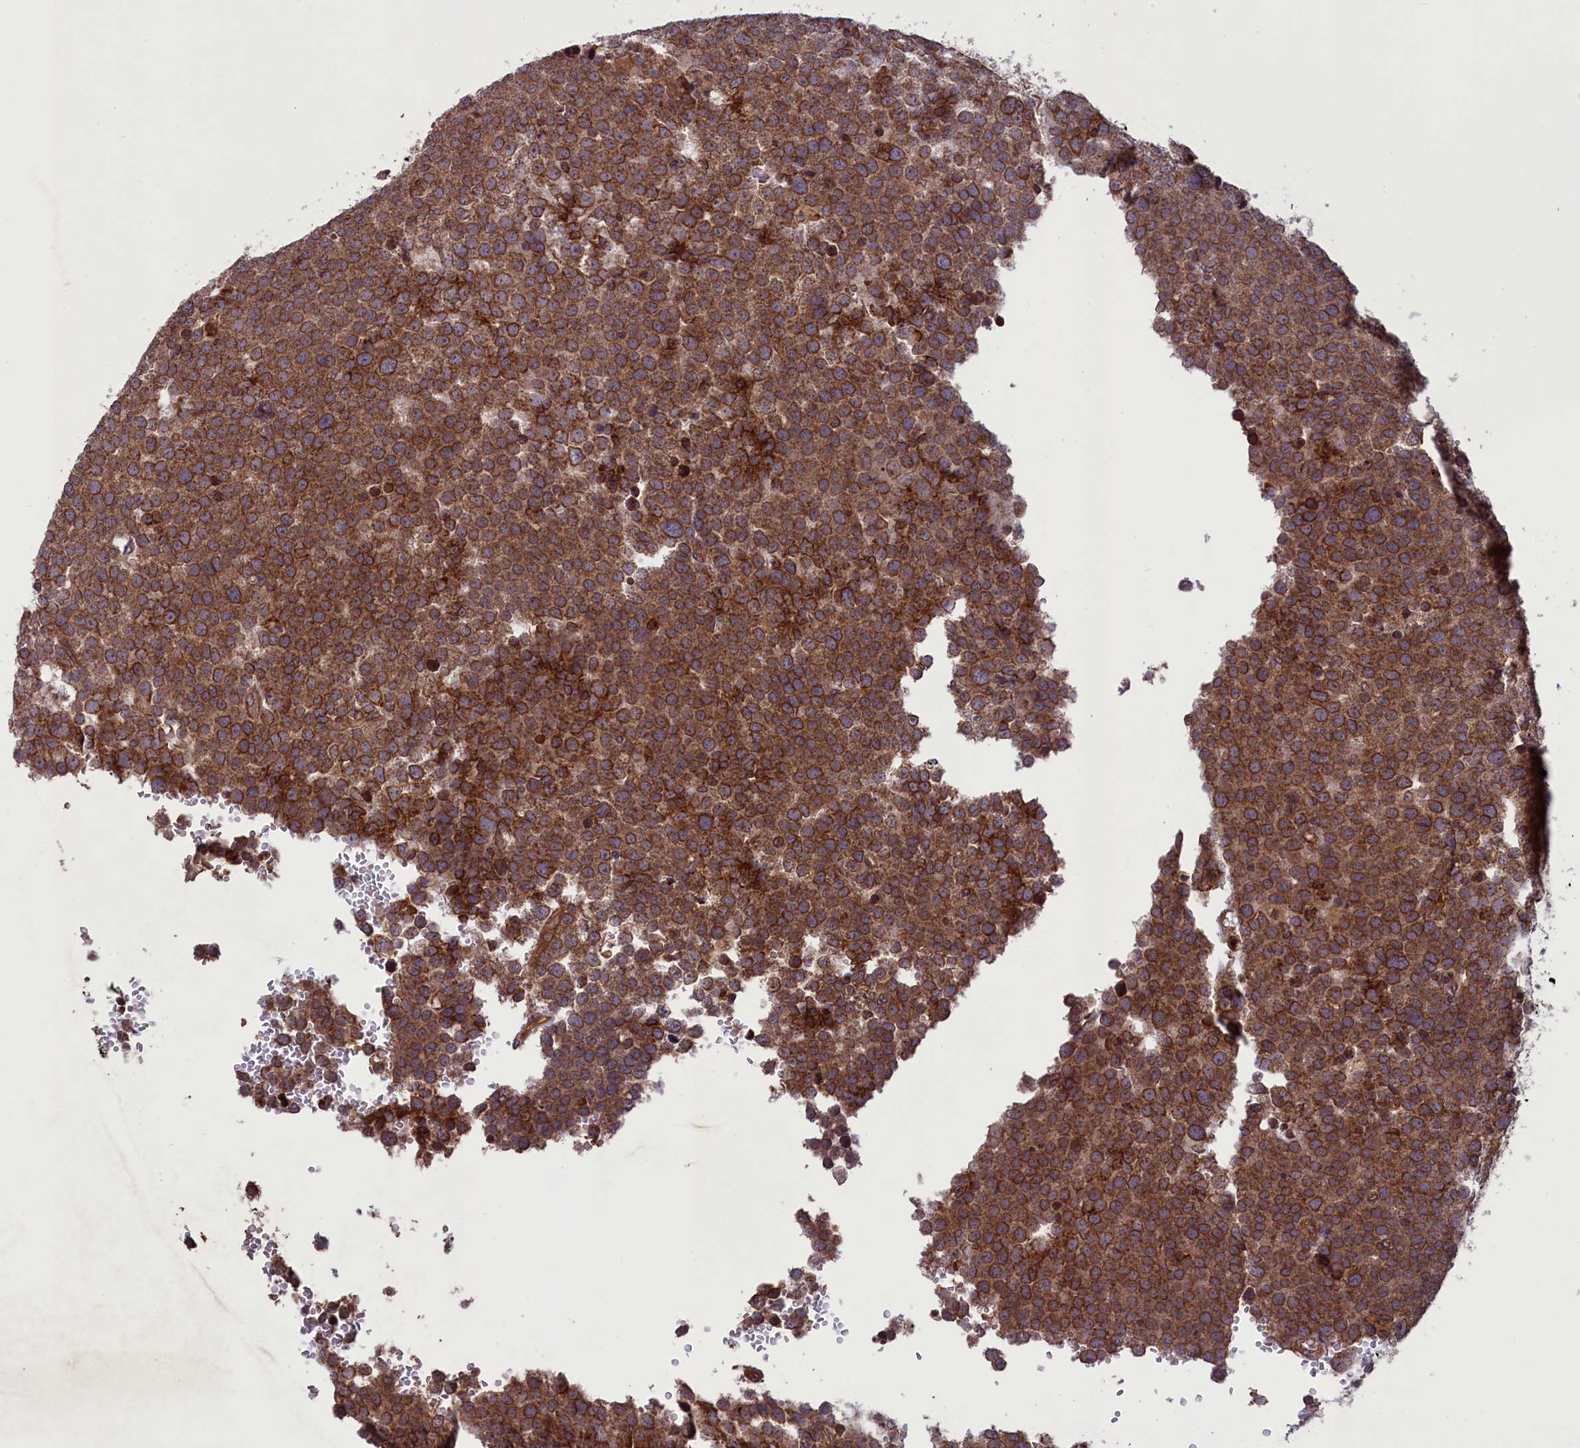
{"staining": {"intensity": "strong", "quantity": ">75%", "location": "cytoplasmic/membranous"}, "tissue": "testis cancer", "cell_type": "Tumor cells", "image_type": "cancer", "snomed": [{"axis": "morphology", "description": "Seminoma, NOS"}, {"axis": "topography", "description": "Testis"}], "caption": "IHC of human testis cancer shows high levels of strong cytoplasmic/membranous staining in approximately >75% of tumor cells.", "gene": "CCDC125", "patient": {"sex": "male", "age": 71}}